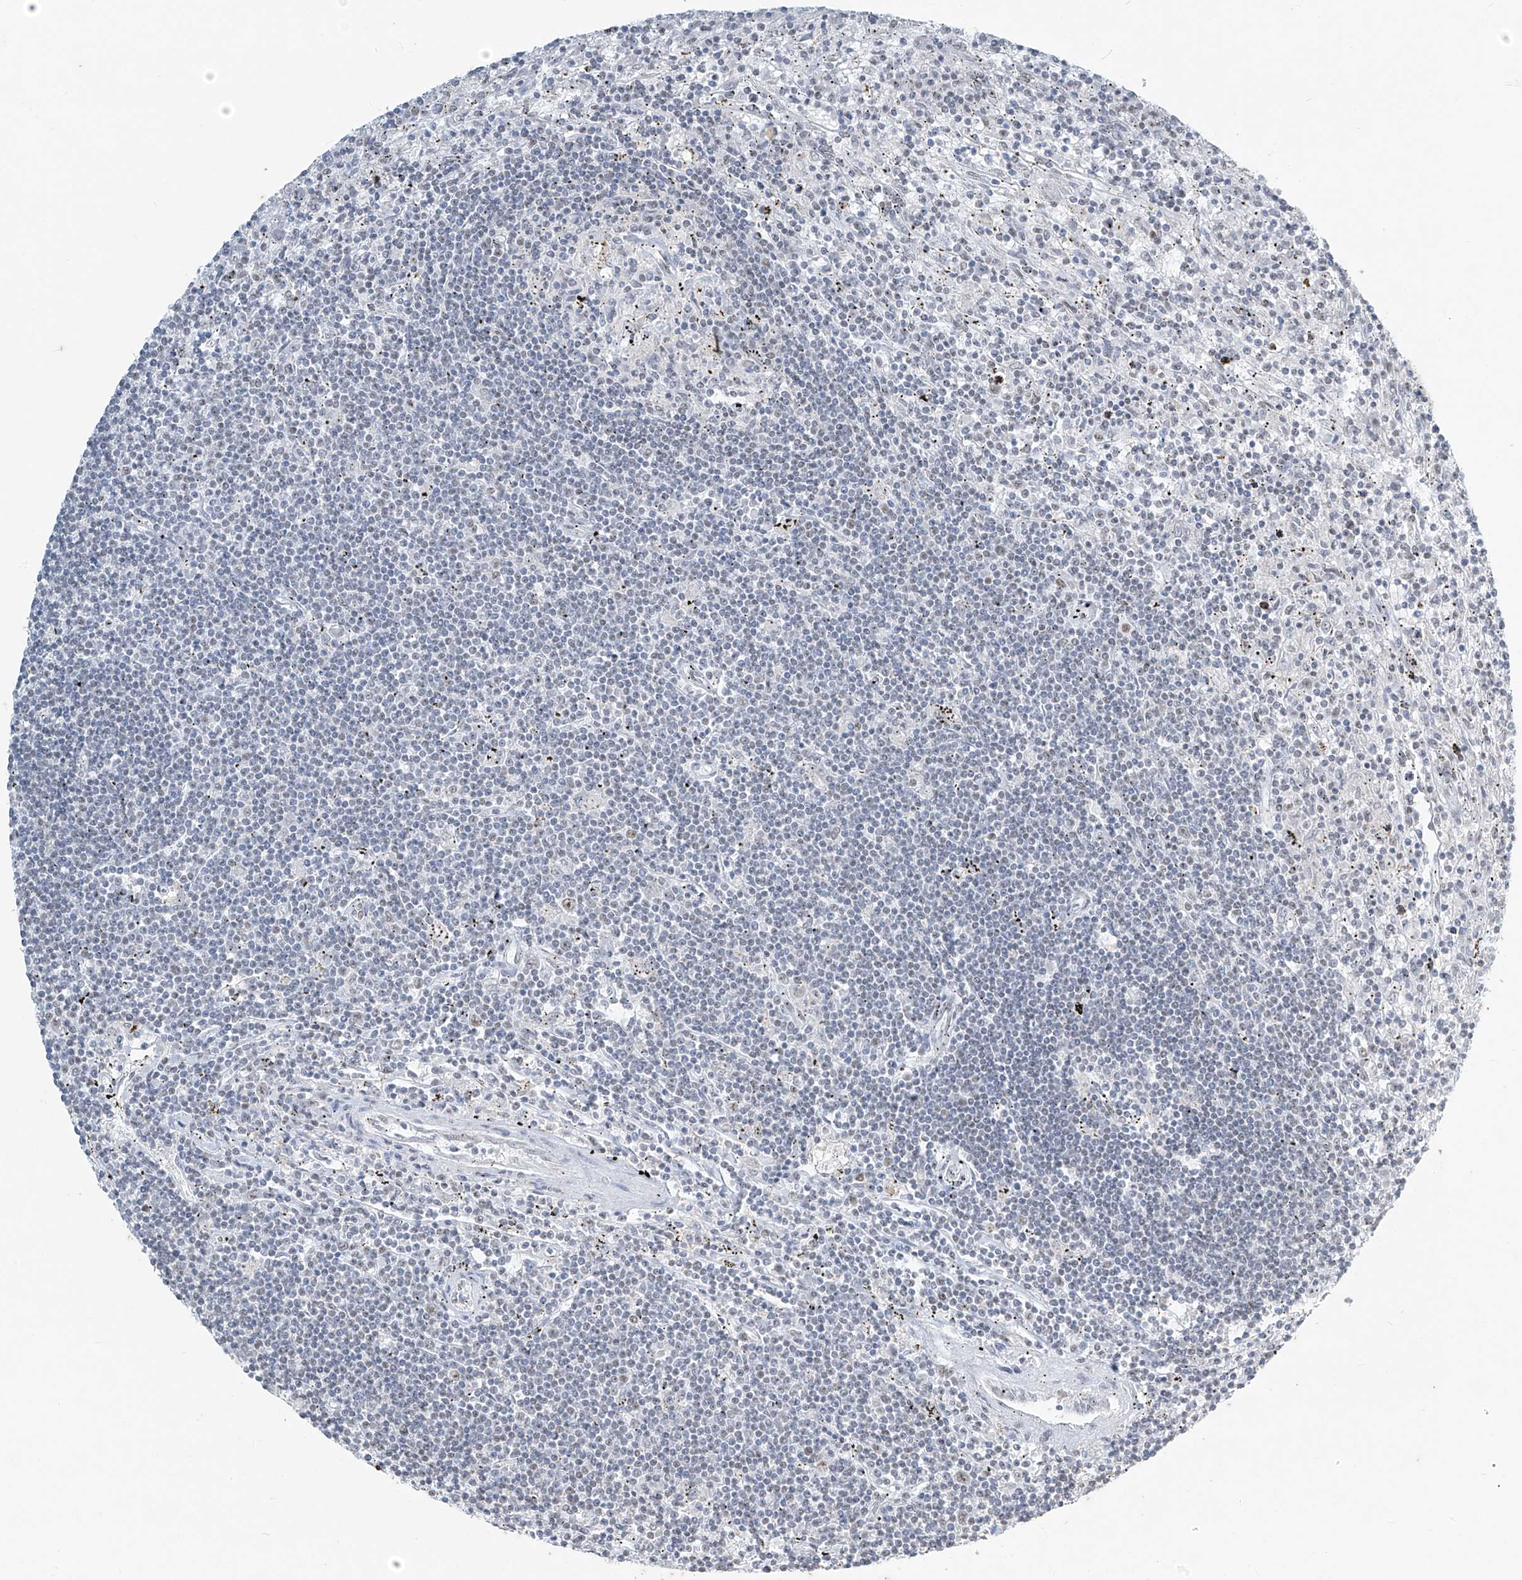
{"staining": {"intensity": "negative", "quantity": "none", "location": "none"}, "tissue": "lymphoma", "cell_type": "Tumor cells", "image_type": "cancer", "snomed": [{"axis": "morphology", "description": "Malignant lymphoma, non-Hodgkin's type, Low grade"}, {"axis": "topography", "description": "Spleen"}], "caption": "Tumor cells are negative for protein expression in human lymphoma. (DAB (3,3'-diaminobenzidine) immunohistochemistry with hematoxylin counter stain).", "gene": "TFEC", "patient": {"sex": "male", "age": 76}}